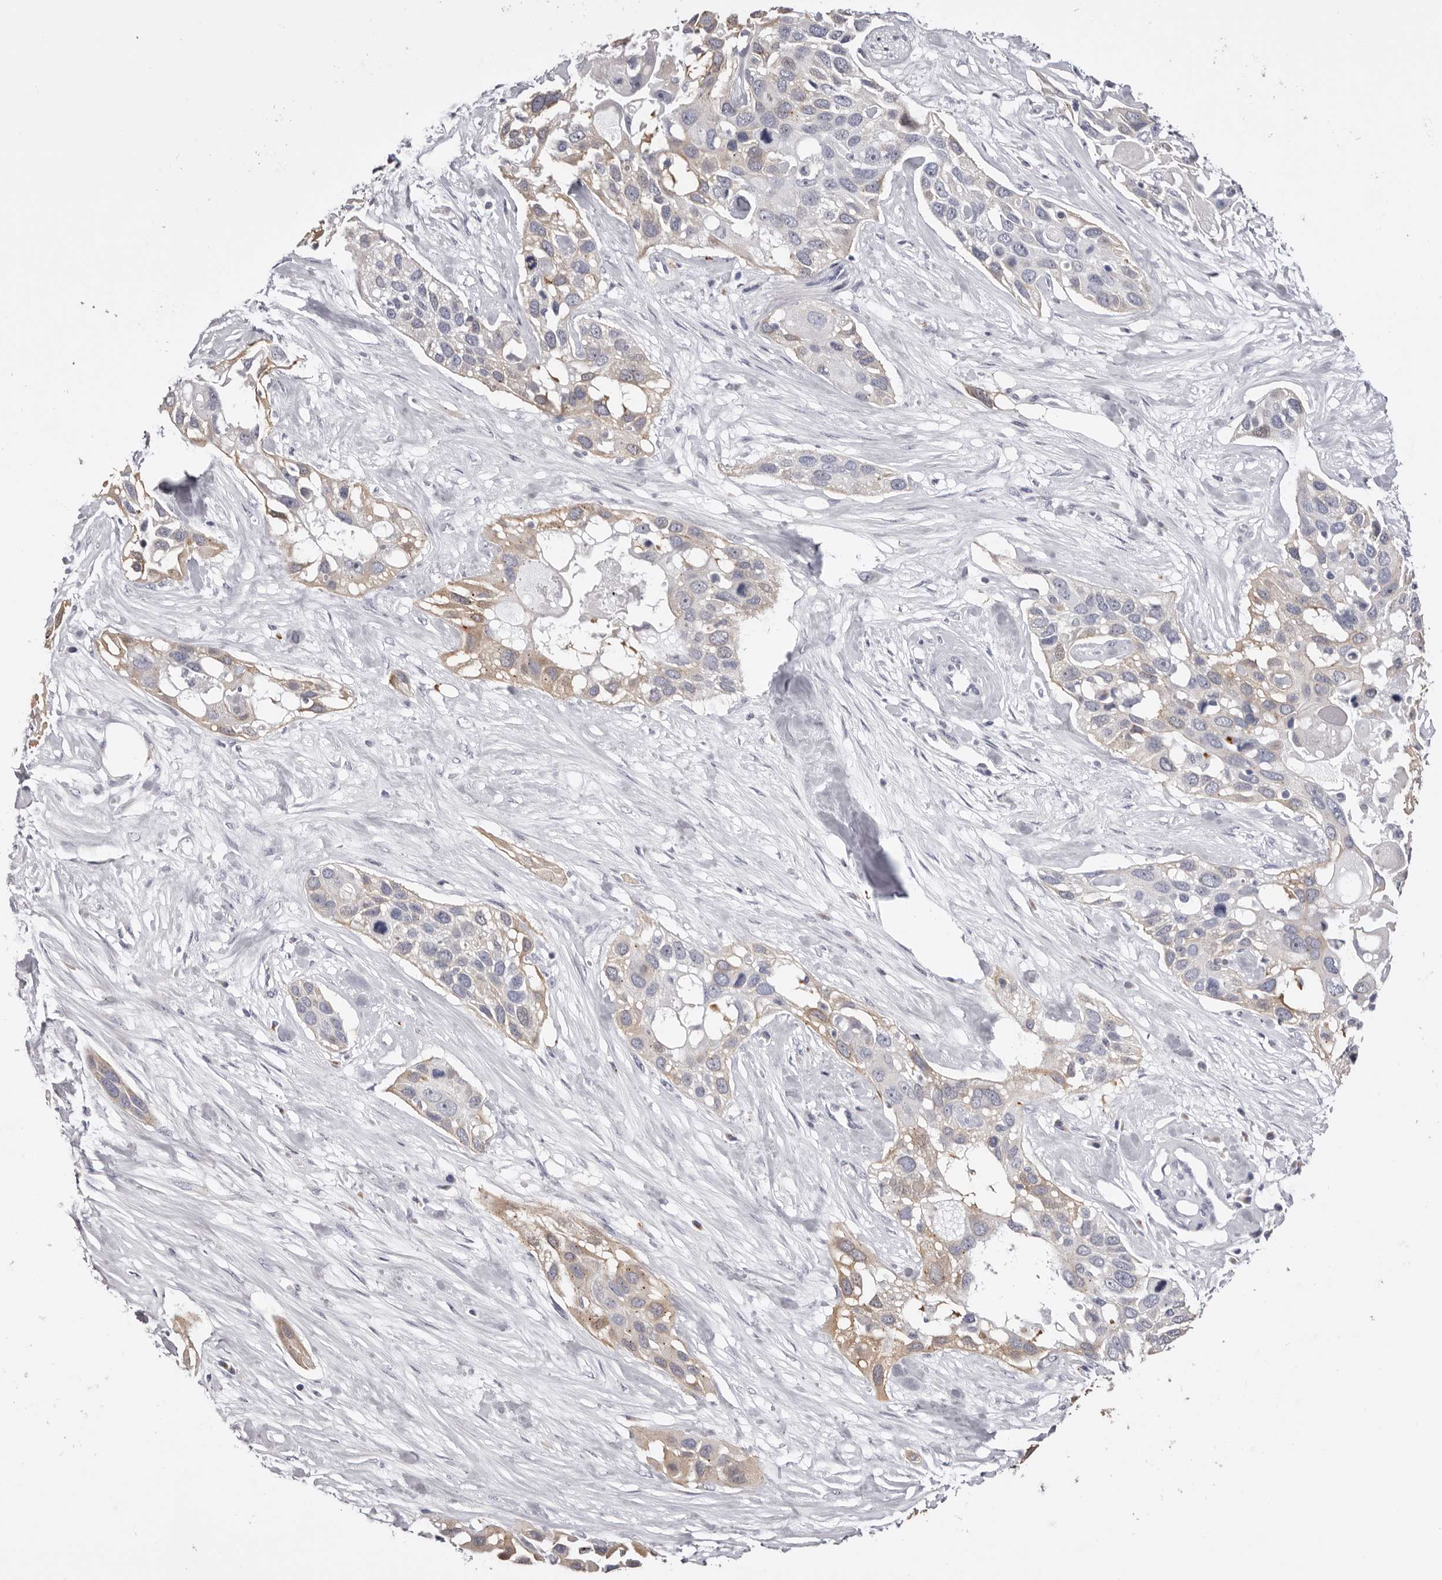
{"staining": {"intensity": "weak", "quantity": "25%-75%", "location": "cytoplasmic/membranous"}, "tissue": "pancreatic cancer", "cell_type": "Tumor cells", "image_type": "cancer", "snomed": [{"axis": "morphology", "description": "Adenocarcinoma, NOS"}, {"axis": "topography", "description": "Pancreas"}], "caption": "Human pancreatic cancer (adenocarcinoma) stained with a brown dye displays weak cytoplasmic/membranous positive expression in approximately 25%-75% of tumor cells.", "gene": "CASQ1", "patient": {"sex": "female", "age": 60}}